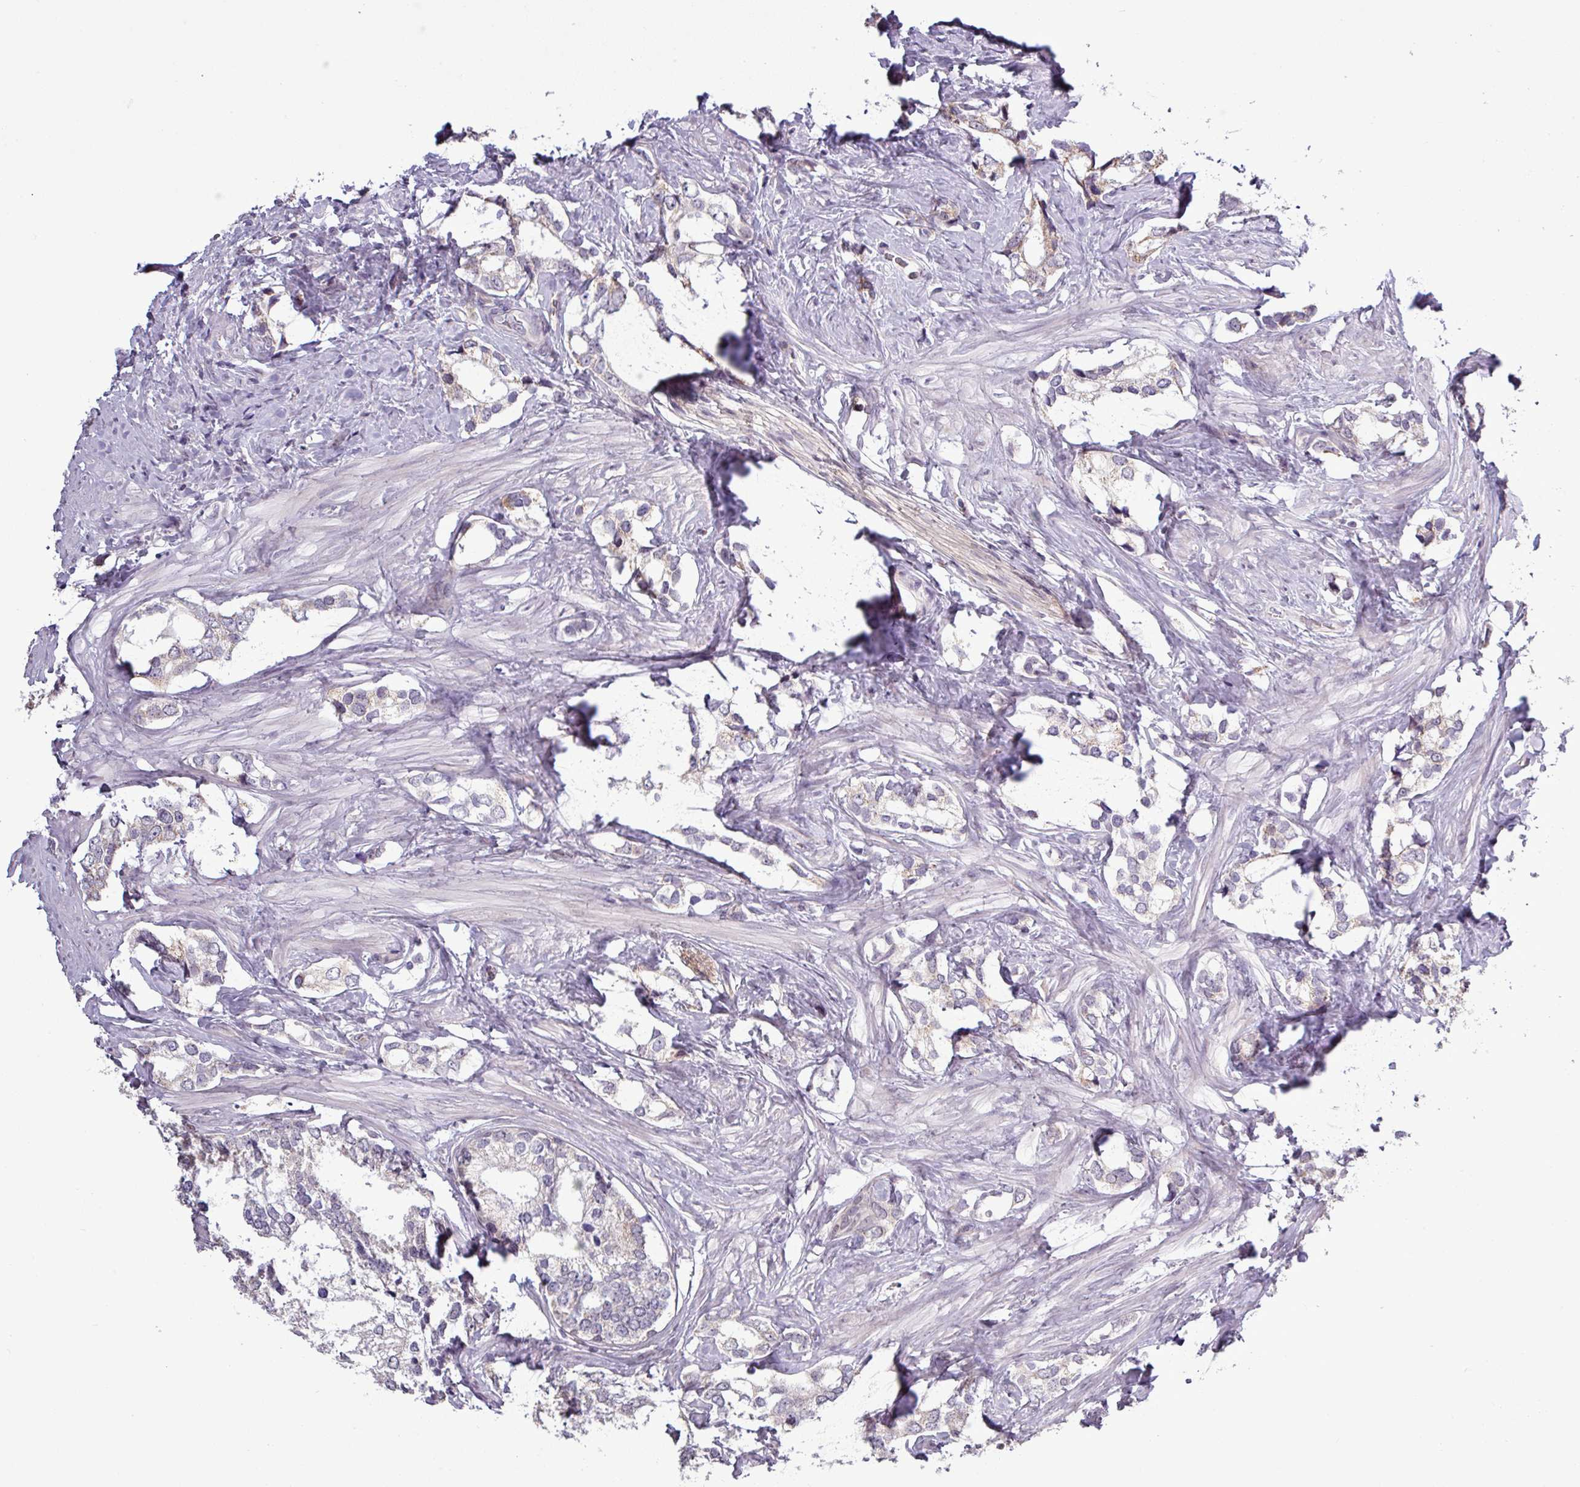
{"staining": {"intensity": "negative", "quantity": "none", "location": "none"}, "tissue": "prostate cancer", "cell_type": "Tumor cells", "image_type": "cancer", "snomed": [{"axis": "morphology", "description": "Adenocarcinoma, High grade"}, {"axis": "topography", "description": "Prostate"}], "caption": "A micrograph of high-grade adenocarcinoma (prostate) stained for a protein reveals no brown staining in tumor cells.", "gene": "GPT2", "patient": {"sex": "male", "age": 66}}